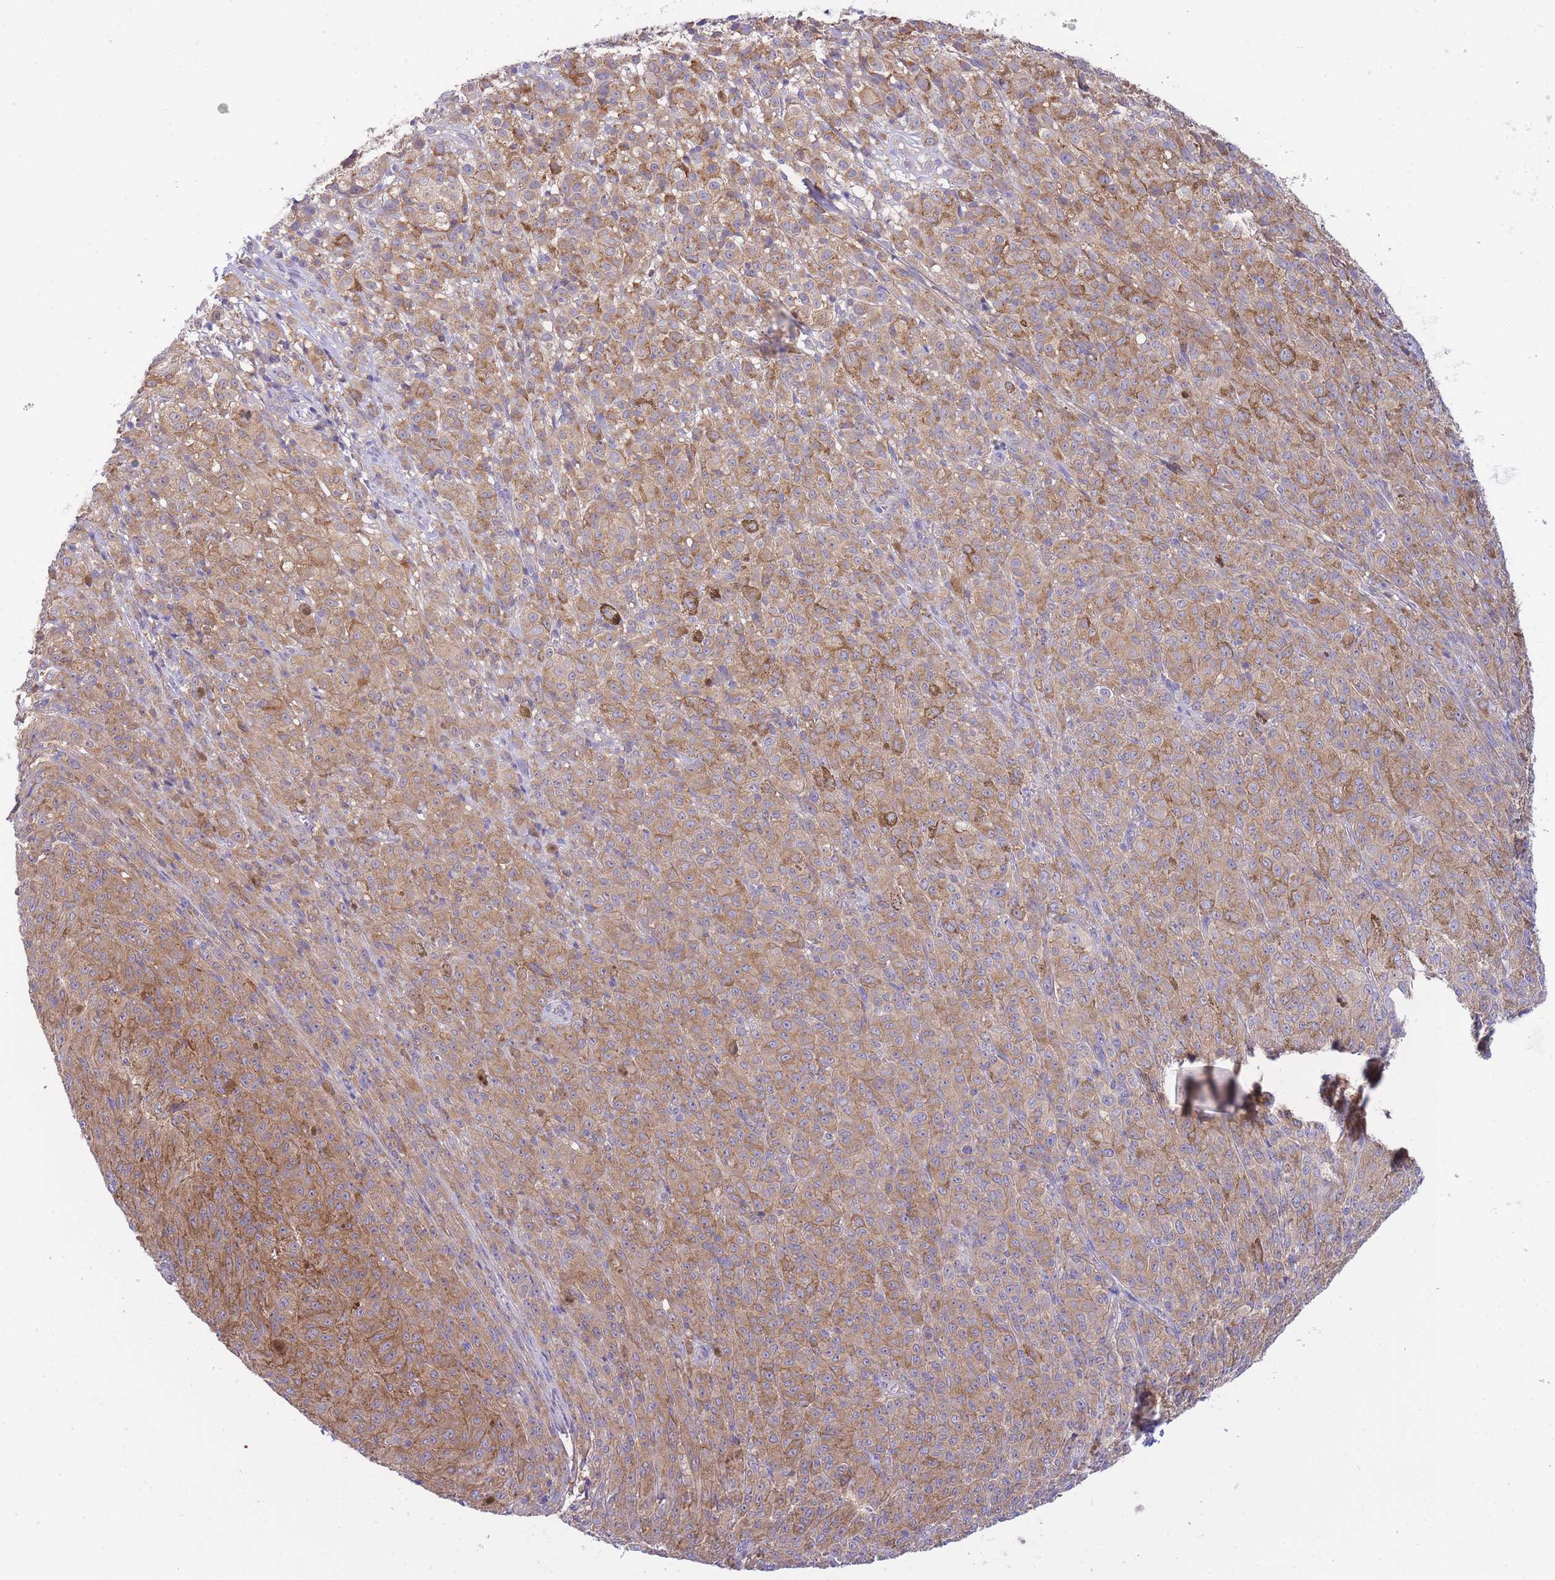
{"staining": {"intensity": "moderate", "quantity": ">75%", "location": "cytoplasmic/membranous"}, "tissue": "melanoma", "cell_type": "Tumor cells", "image_type": "cancer", "snomed": [{"axis": "morphology", "description": "Malignant melanoma, NOS"}, {"axis": "topography", "description": "Skin"}], "caption": "IHC micrograph of malignant melanoma stained for a protein (brown), which shows medium levels of moderate cytoplasmic/membranous expression in approximately >75% of tumor cells.", "gene": "NAMPT", "patient": {"sex": "female", "age": 52}}